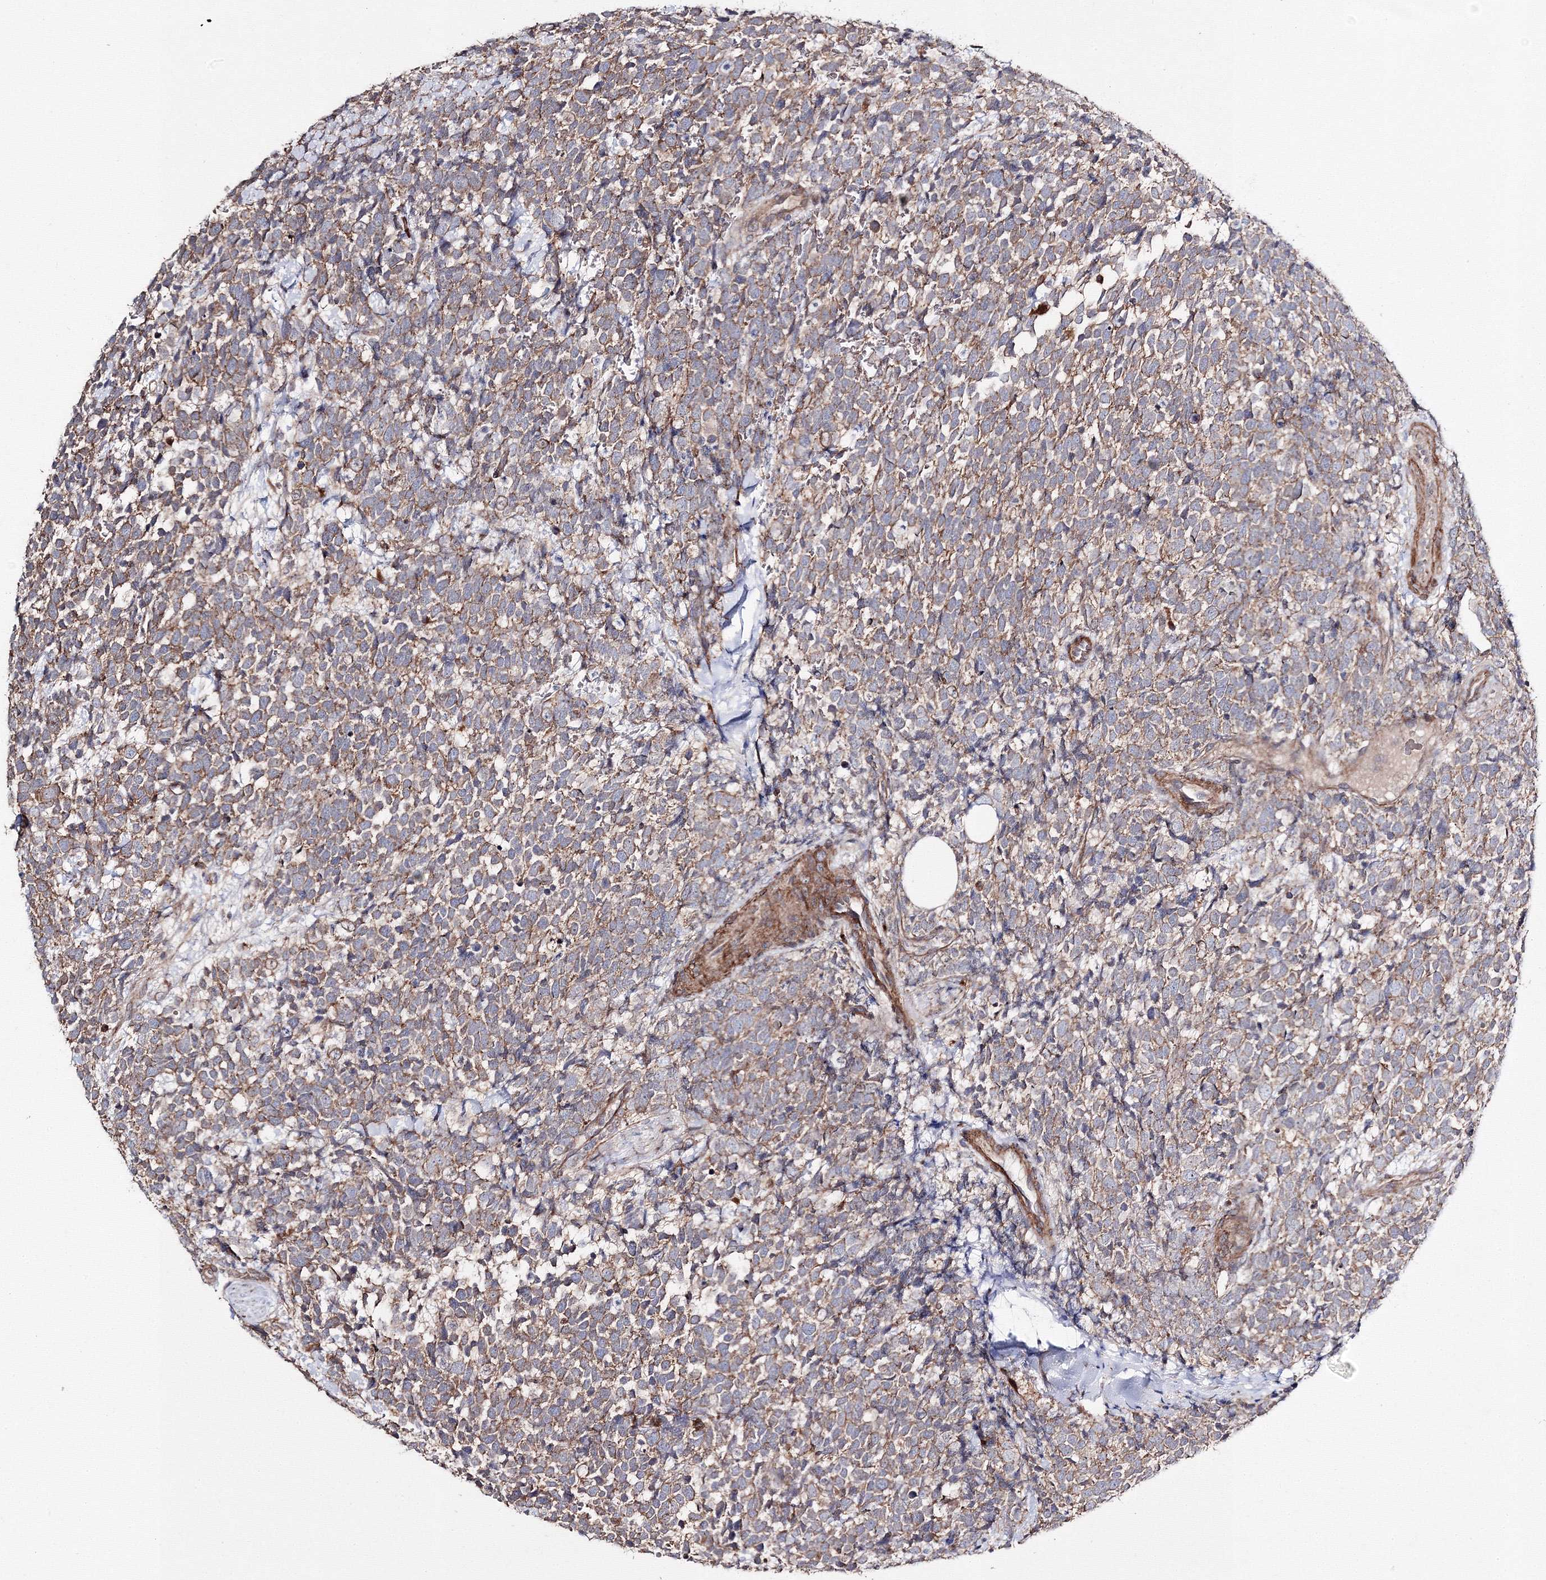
{"staining": {"intensity": "moderate", "quantity": ">75%", "location": "cytoplasmic/membranous"}, "tissue": "urothelial cancer", "cell_type": "Tumor cells", "image_type": "cancer", "snomed": [{"axis": "morphology", "description": "Urothelial carcinoma, High grade"}, {"axis": "topography", "description": "Urinary bladder"}], "caption": "High-grade urothelial carcinoma stained with a brown dye reveals moderate cytoplasmic/membranous positive expression in about >75% of tumor cells.", "gene": "DDO", "patient": {"sex": "female", "age": 82}}